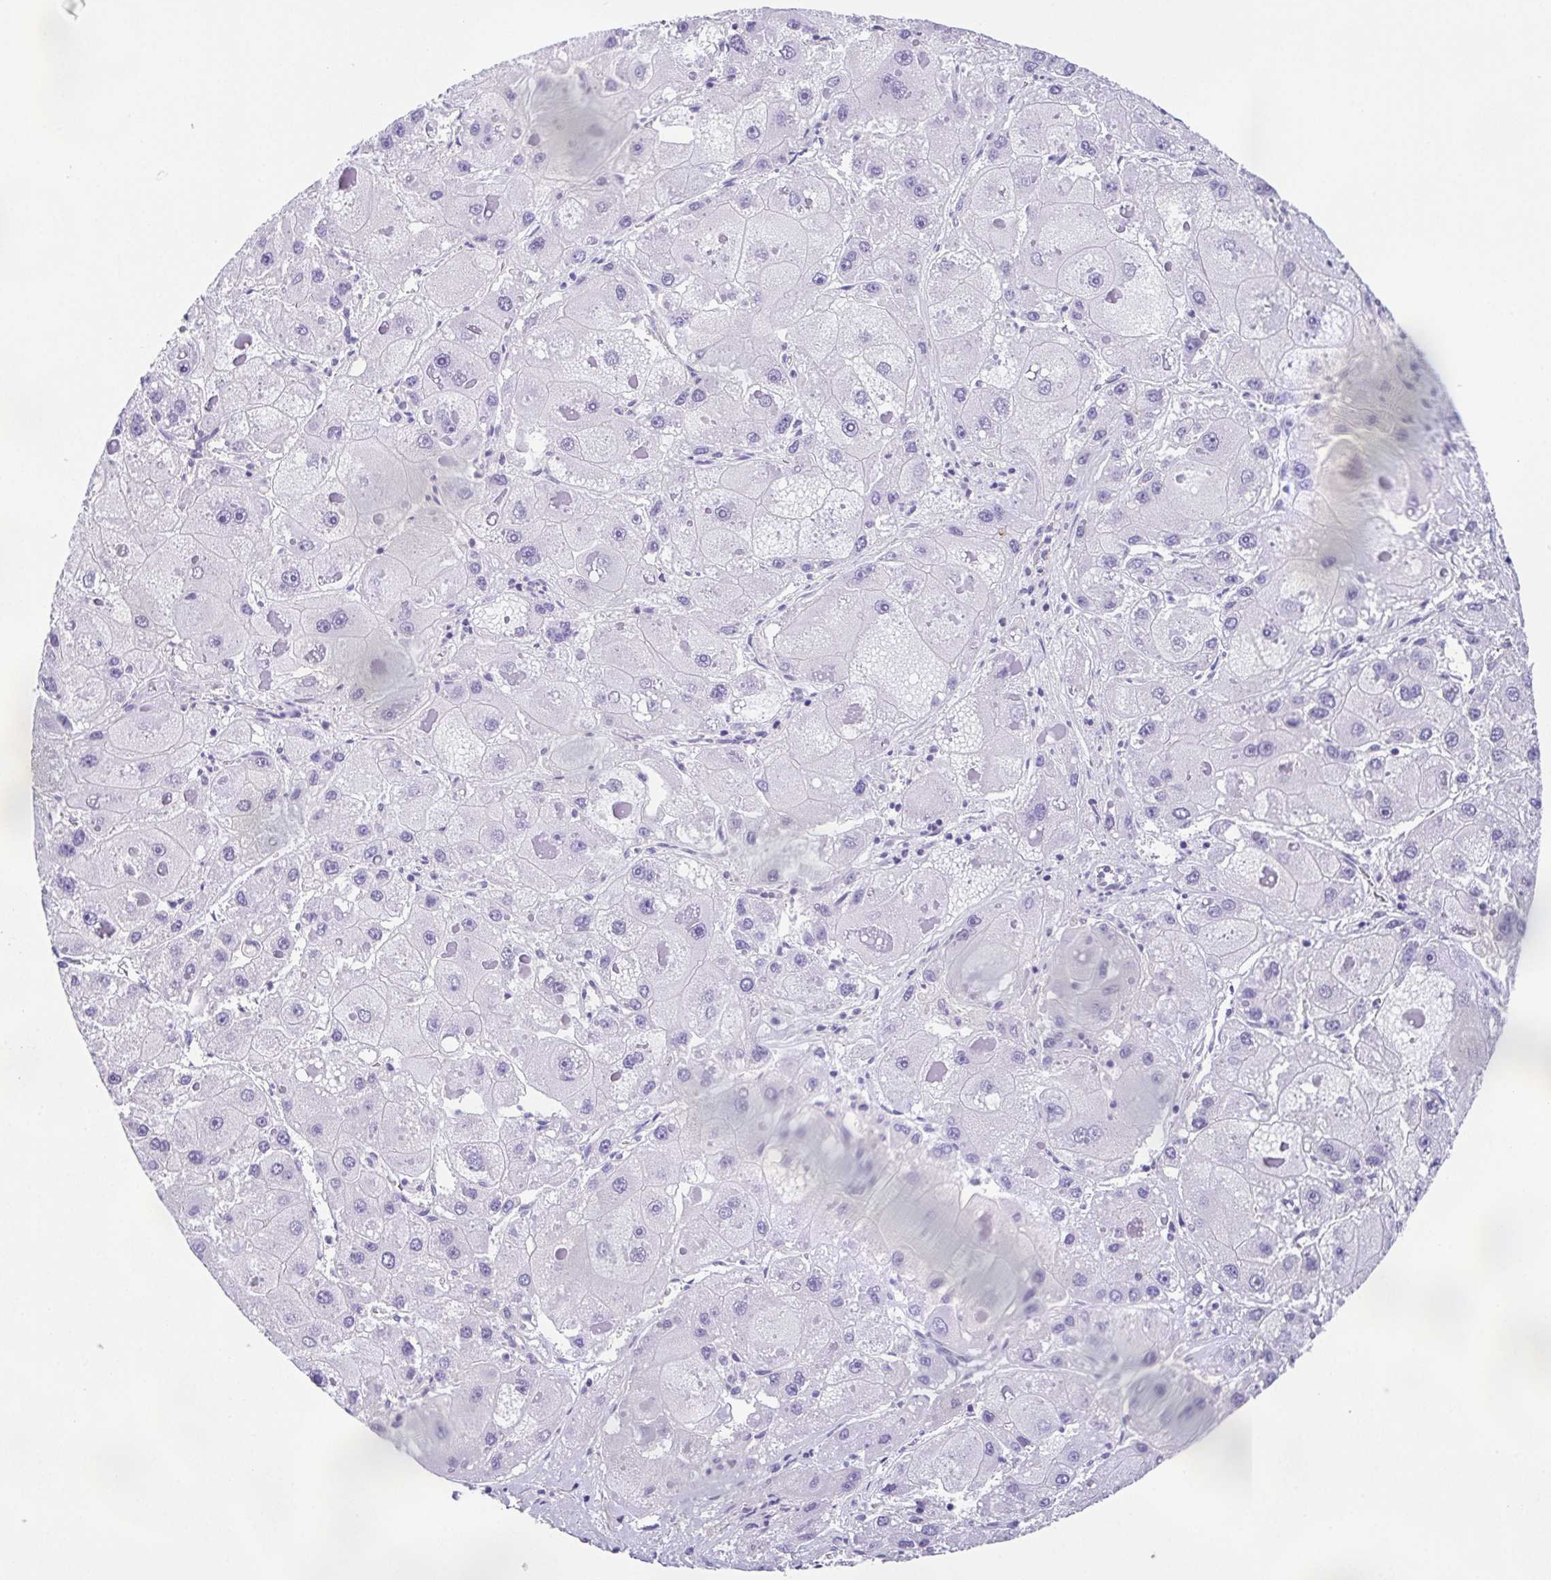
{"staining": {"intensity": "negative", "quantity": "none", "location": "none"}, "tissue": "liver cancer", "cell_type": "Tumor cells", "image_type": "cancer", "snomed": [{"axis": "morphology", "description": "Carcinoma, Hepatocellular, NOS"}, {"axis": "topography", "description": "Liver"}], "caption": "DAB immunohistochemical staining of human hepatocellular carcinoma (liver) reveals no significant positivity in tumor cells.", "gene": "MYL6", "patient": {"sex": "female", "age": 73}}